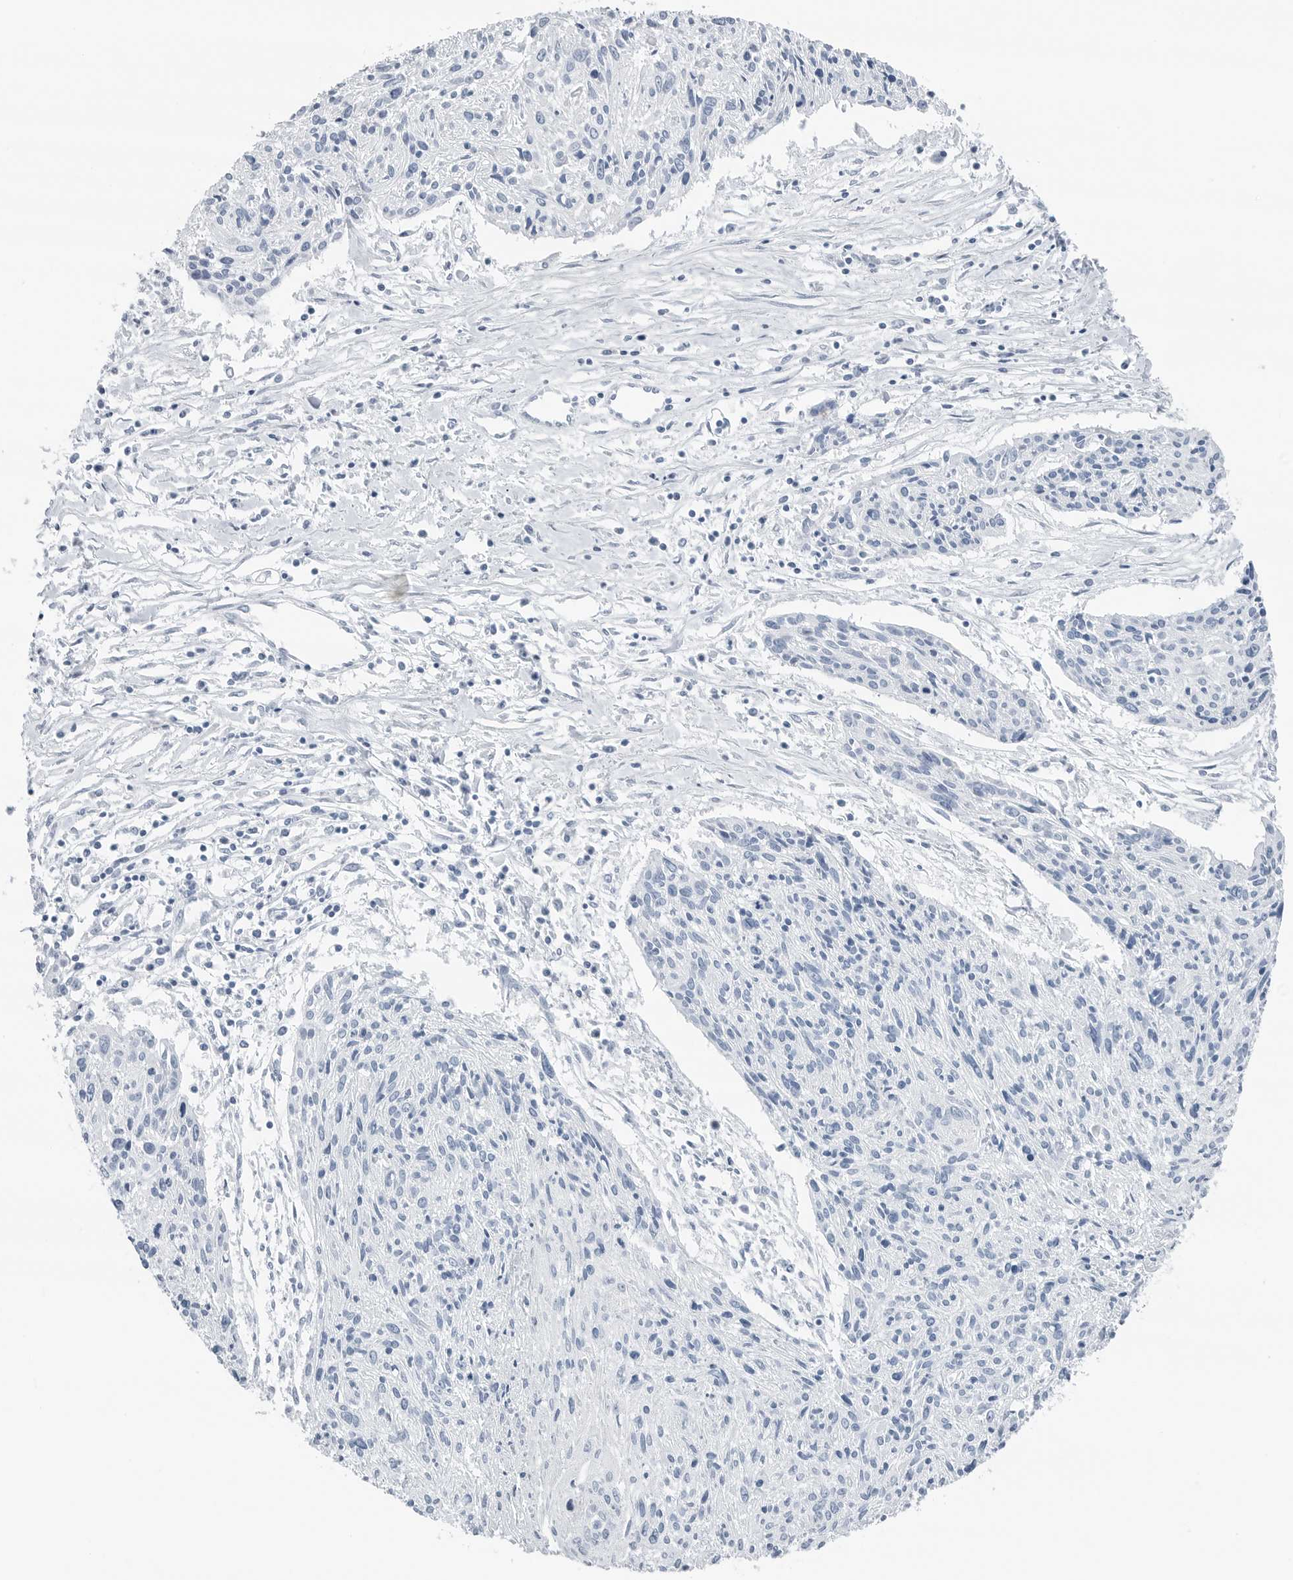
{"staining": {"intensity": "negative", "quantity": "none", "location": "none"}, "tissue": "cervical cancer", "cell_type": "Tumor cells", "image_type": "cancer", "snomed": [{"axis": "morphology", "description": "Squamous cell carcinoma, NOS"}, {"axis": "topography", "description": "Cervix"}], "caption": "A histopathology image of human squamous cell carcinoma (cervical) is negative for staining in tumor cells. Brightfield microscopy of immunohistochemistry (IHC) stained with DAB (brown) and hematoxylin (blue), captured at high magnification.", "gene": "SLPI", "patient": {"sex": "female", "age": 51}}